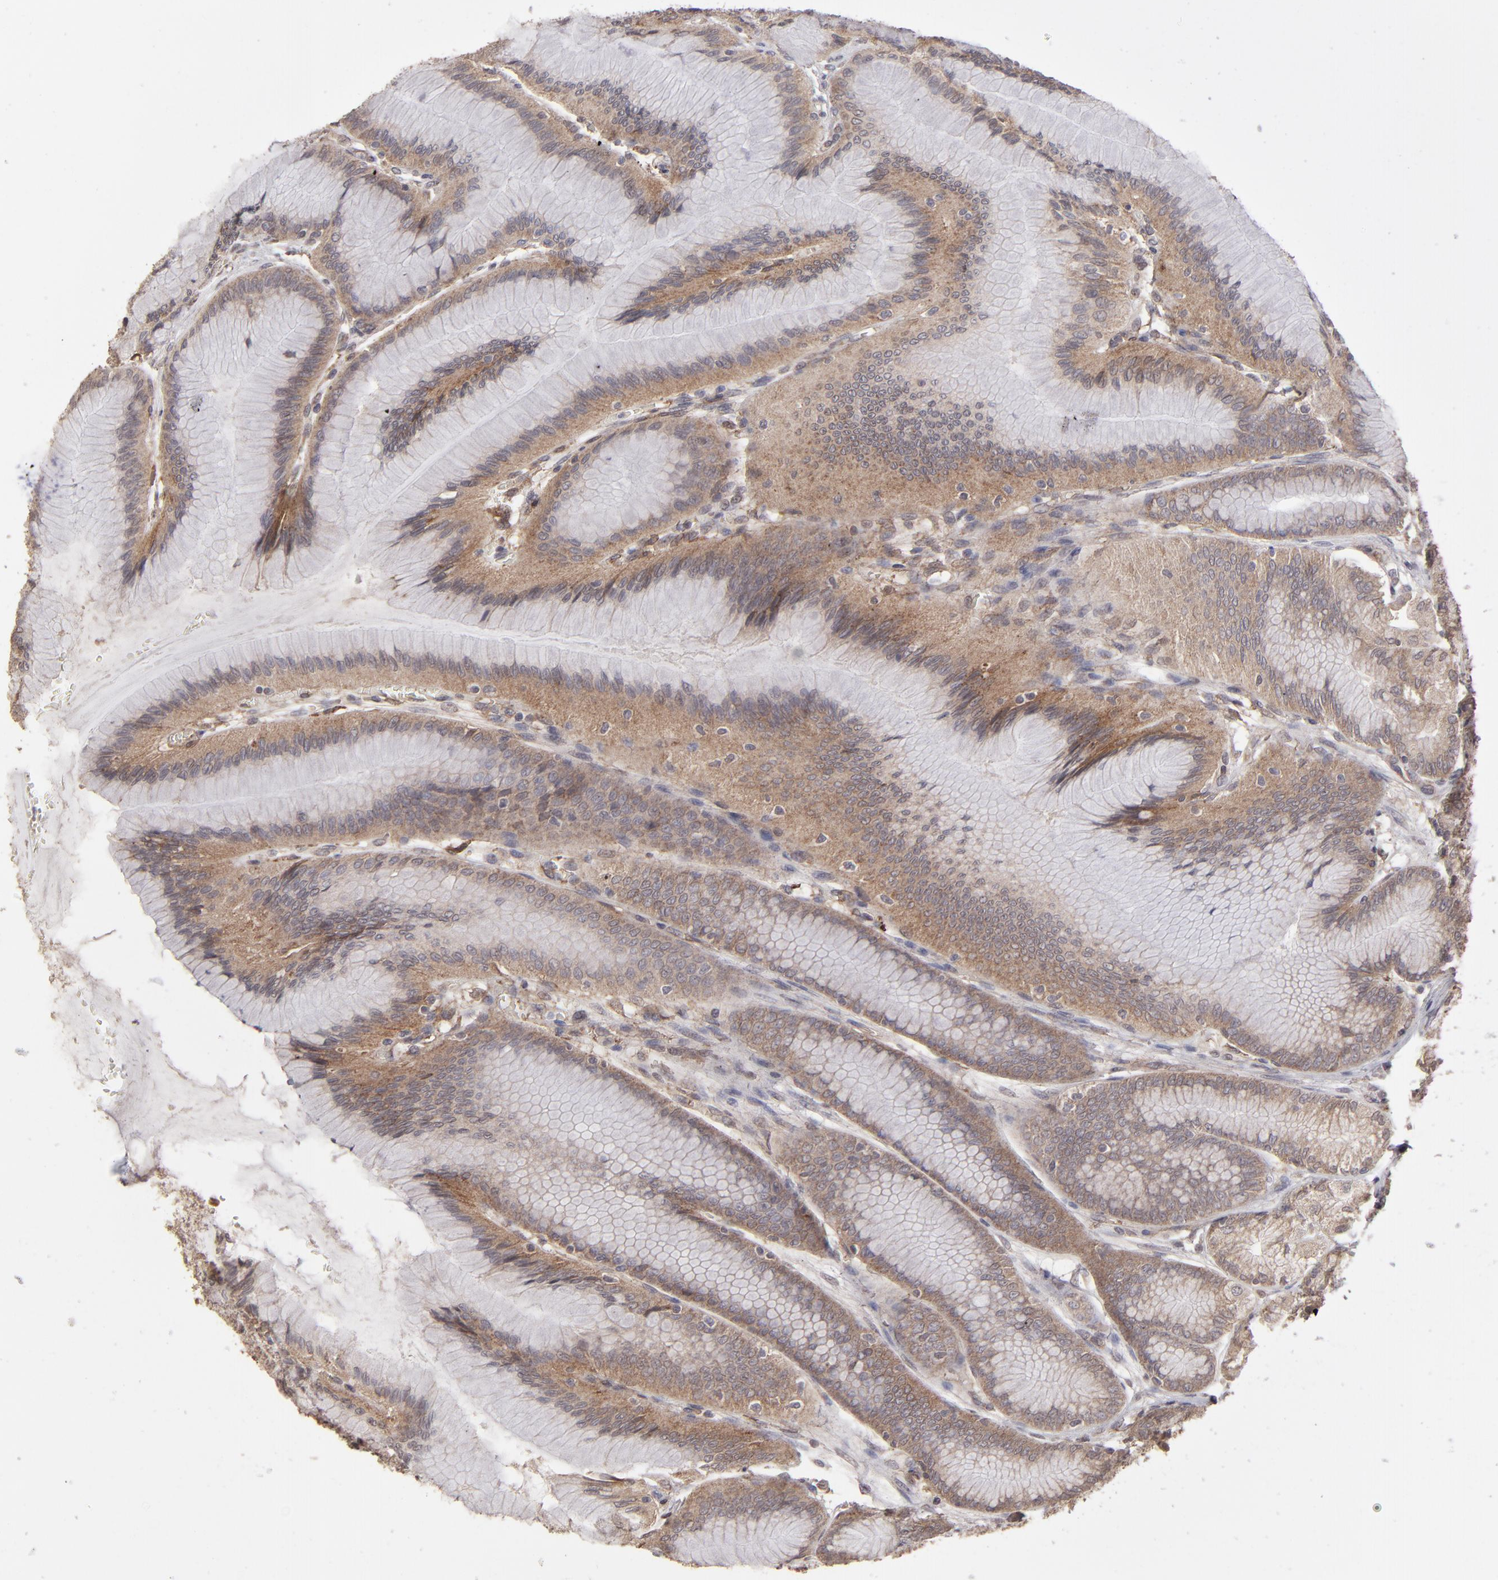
{"staining": {"intensity": "moderate", "quantity": ">75%", "location": "cytoplasmic/membranous"}, "tissue": "stomach", "cell_type": "Glandular cells", "image_type": "normal", "snomed": [{"axis": "morphology", "description": "Normal tissue, NOS"}, {"axis": "morphology", "description": "Adenocarcinoma, NOS"}, {"axis": "topography", "description": "Stomach"}, {"axis": "topography", "description": "Stomach, lower"}], "caption": "This micrograph displays IHC staining of benign stomach, with medium moderate cytoplasmic/membranous staining in approximately >75% of glandular cells.", "gene": "ITGB5", "patient": {"sex": "female", "age": 65}}